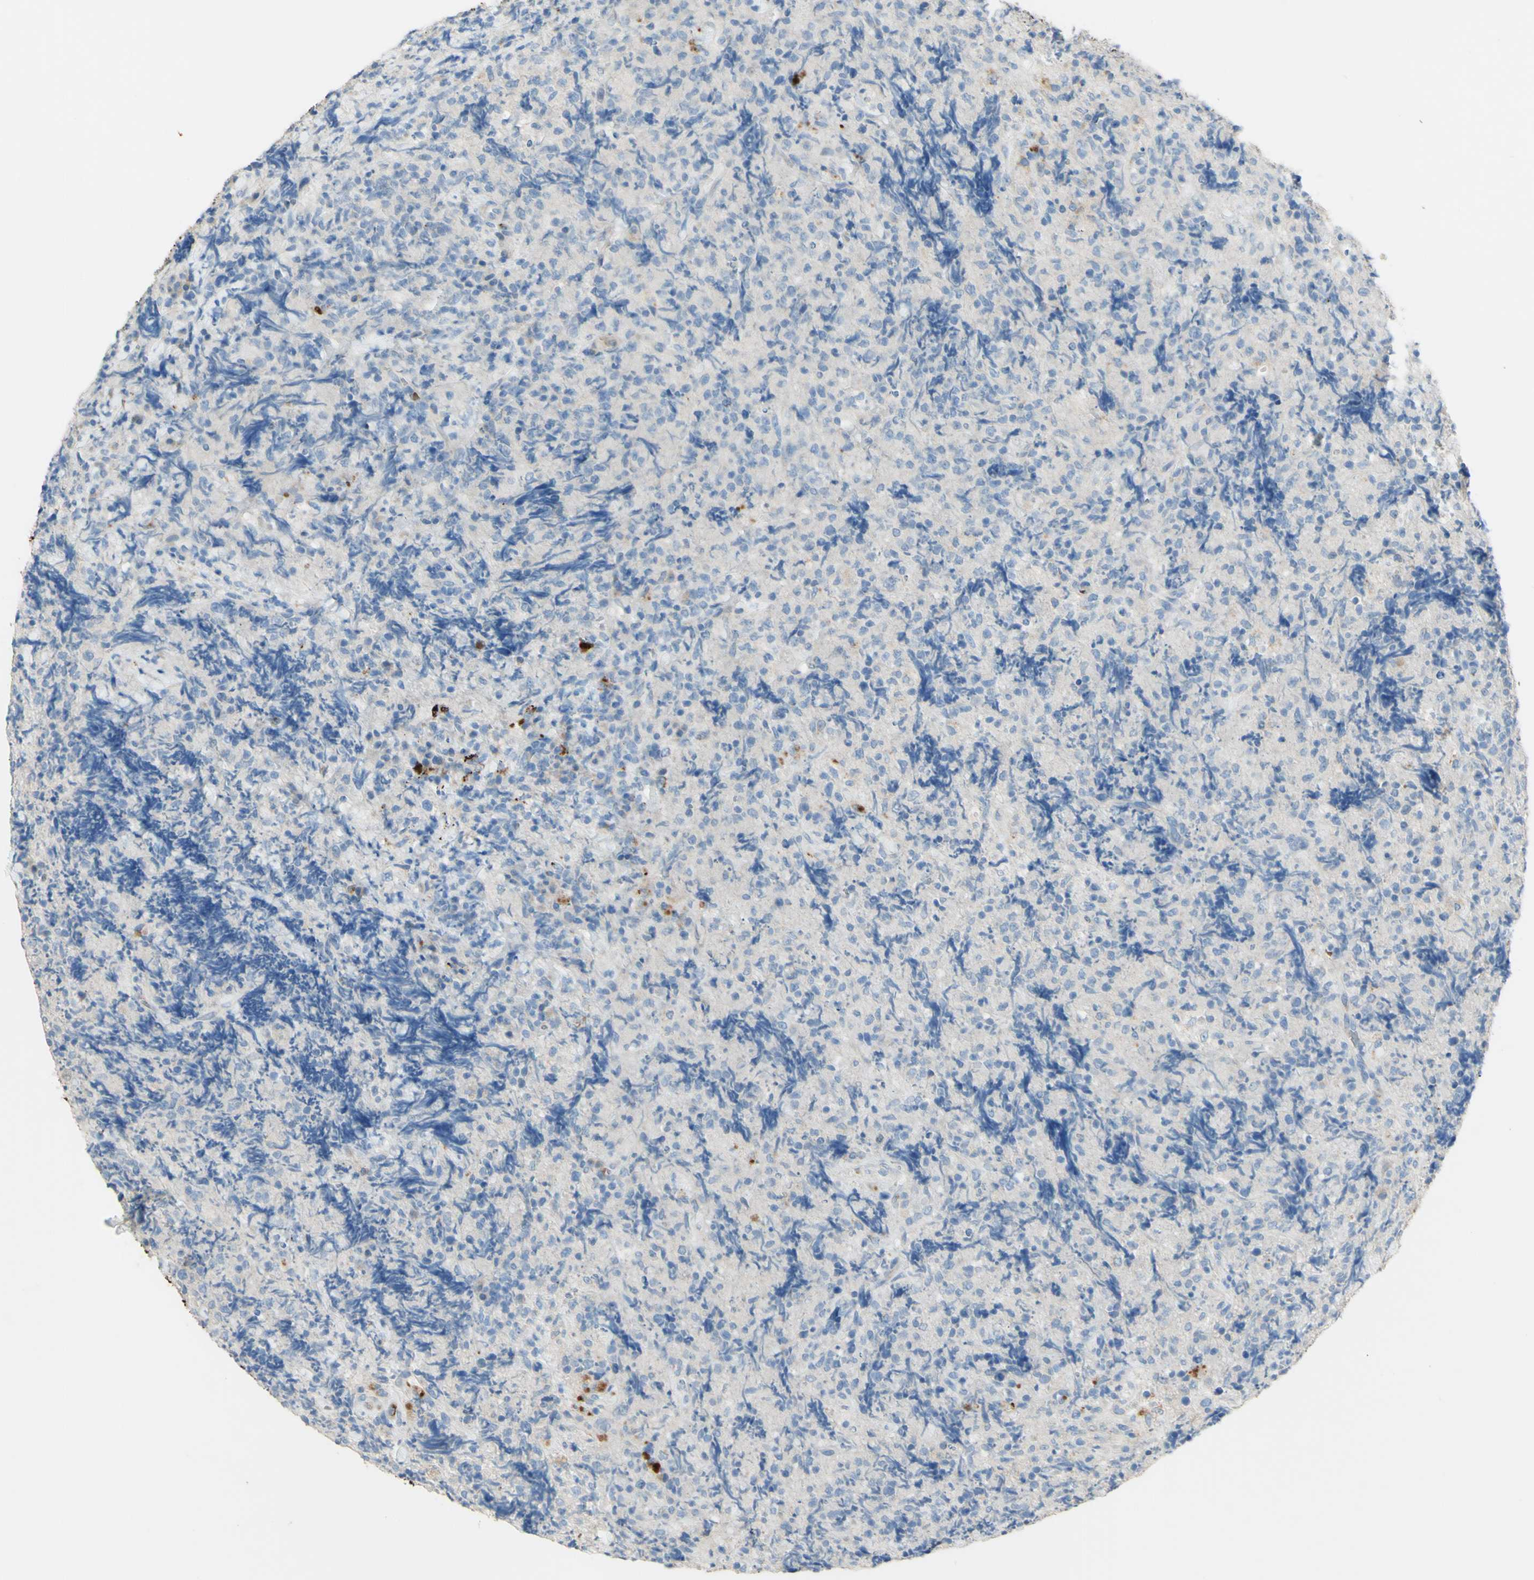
{"staining": {"intensity": "negative", "quantity": "none", "location": "none"}, "tissue": "lymphoma", "cell_type": "Tumor cells", "image_type": "cancer", "snomed": [{"axis": "morphology", "description": "Malignant lymphoma, non-Hodgkin's type, High grade"}, {"axis": "topography", "description": "Tonsil"}], "caption": "Malignant lymphoma, non-Hodgkin's type (high-grade) was stained to show a protein in brown. There is no significant staining in tumor cells.", "gene": "GAN", "patient": {"sex": "female", "age": 36}}